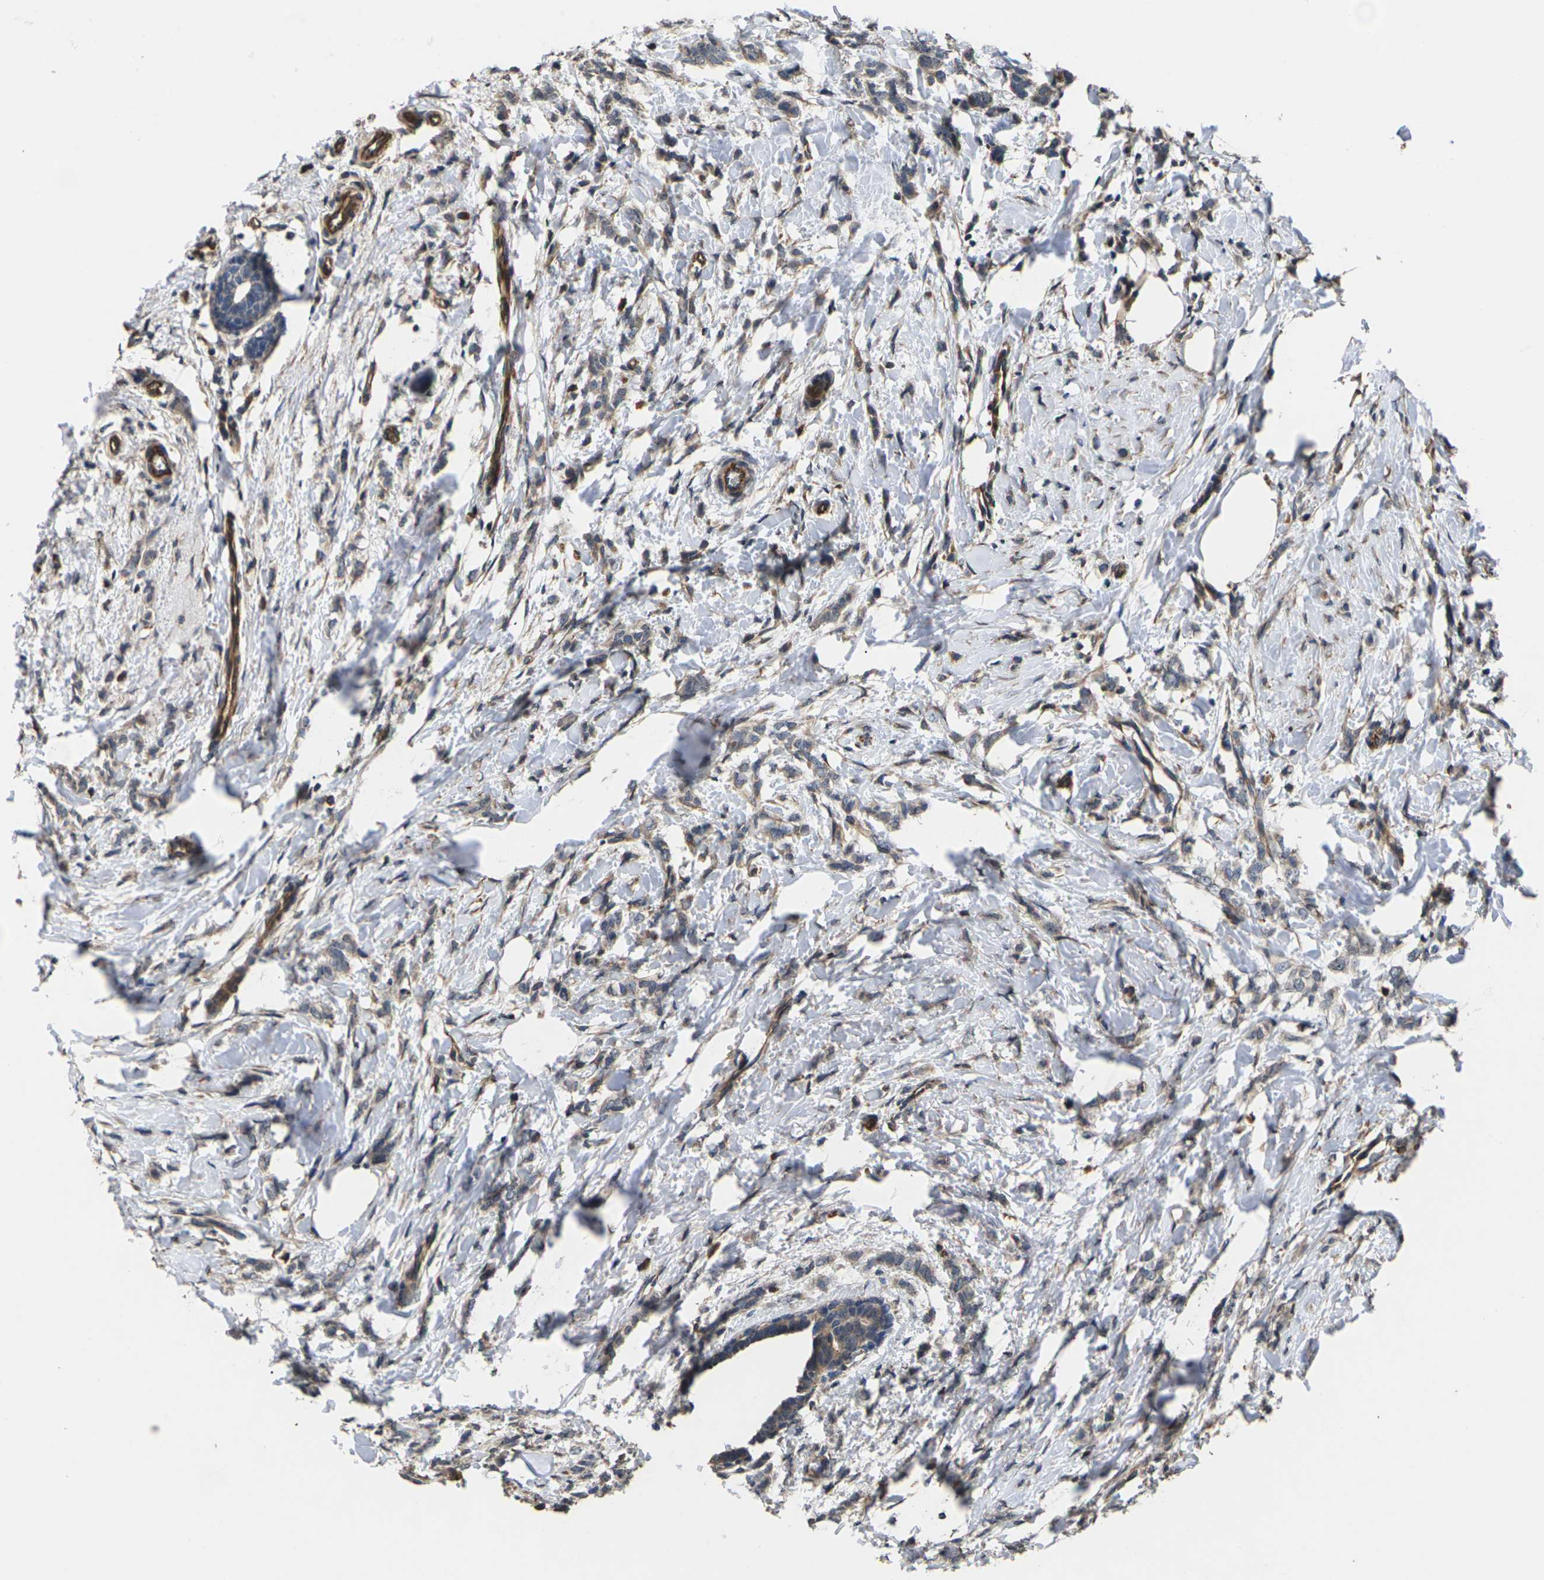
{"staining": {"intensity": "weak", "quantity": "25%-75%", "location": "cytoplasmic/membranous"}, "tissue": "breast cancer", "cell_type": "Tumor cells", "image_type": "cancer", "snomed": [{"axis": "morphology", "description": "Lobular carcinoma, in situ"}, {"axis": "morphology", "description": "Lobular carcinoma"}, {"axis": "topography", "description": "Breast"}], "caption": "Immunohistochemistry (IHC) staining of breast cancer, which reveals low levels of weak cytoplasmic/membranous positivity in approximately 25%-75% of tumor cells indicating weak cytoplasmic/membranous protein positivity. The staining was performed using DAB (brown) for protein detection and nuclei were counterstained in hematoxylin (blue).", "gene": "DKK2", "patient": {"sex": "female", "age": 41}}